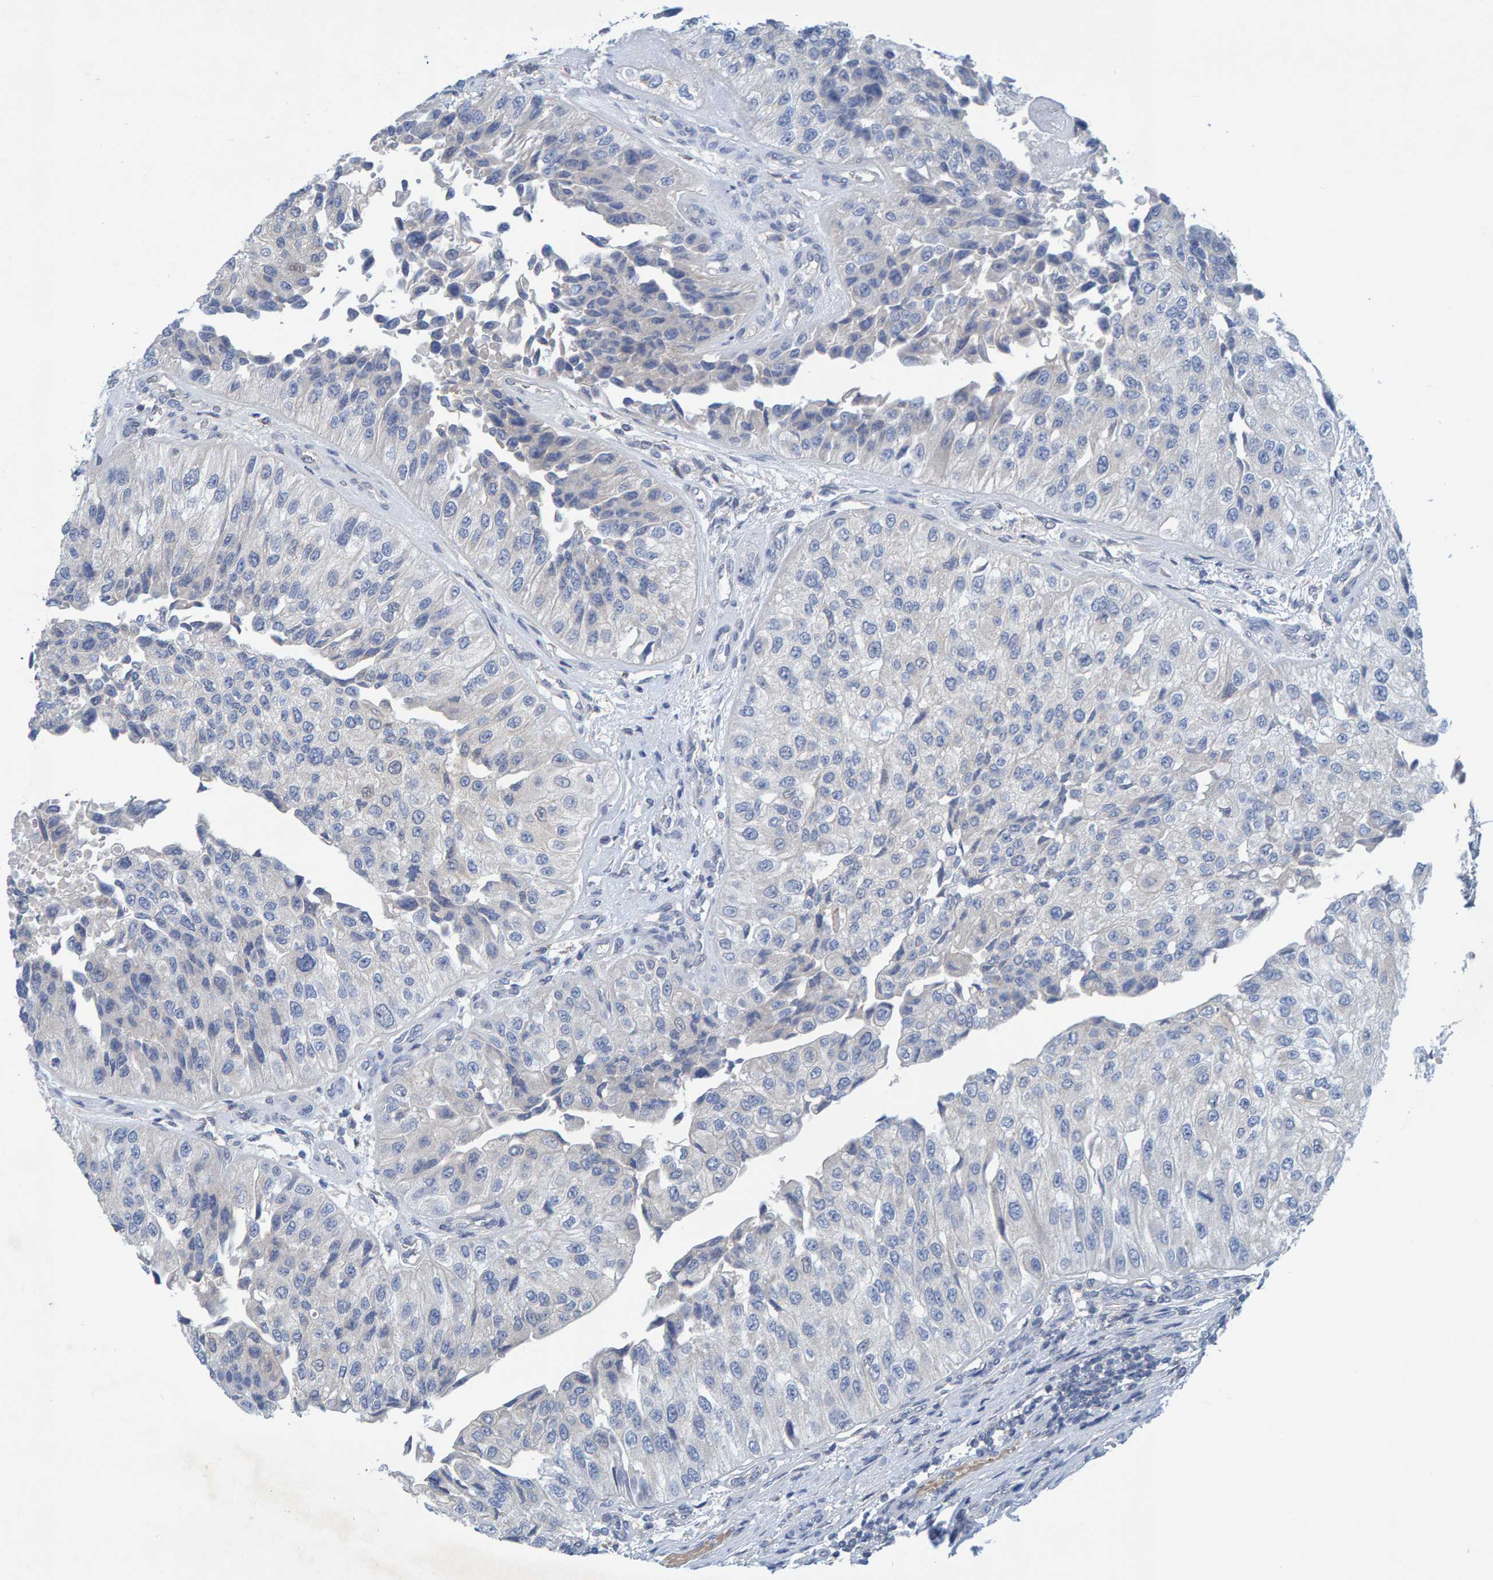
{"staining": {"intensity": "negative", "quantity": "none", "location": "none"}, "tissue": "urothelial cancer", "cell_type": "Tumor cells", "image_type": "cancer", "snomed": [{"axis": "morphology", "description": "Urothelial carcinoma, High grade"}, {"axis": "topography", "description": "Kidney"}, {"axis": "topography", "description": "Urinary bladder"}], "caption": "The immunohistochemistry (IHC) micrograph has no significant positivity in tumor cells of urothelial cancer tissue.", "gene": "ALAD", "patient": {"sex": "male", "age": 77}}